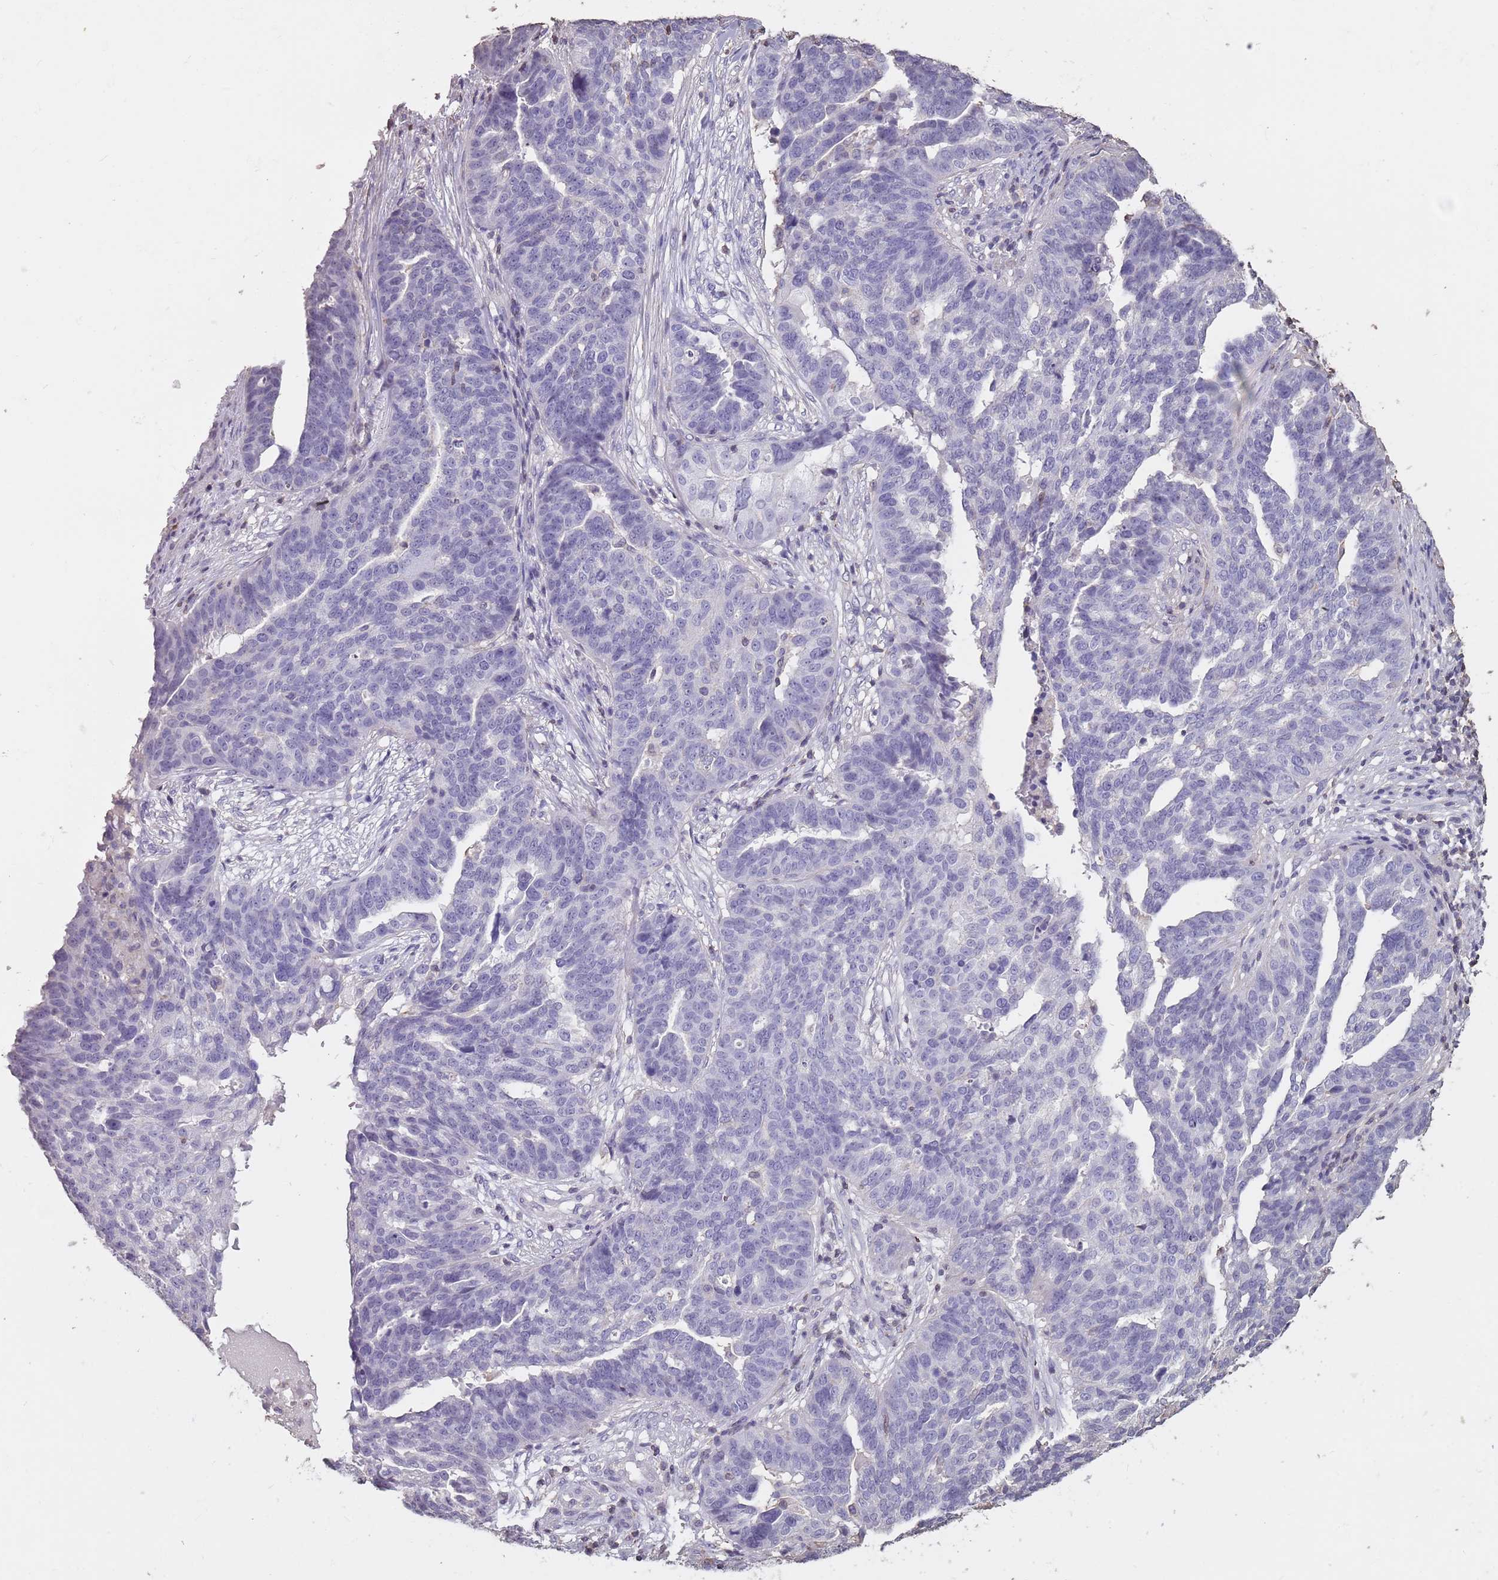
{"staining": {"intensity": "negative", "quantity": "none", "location": "none"}, "tissue": "ovarian cancer", "cell_type": "Tumor cells", "image_type": "cancer", "snomed": [{"axis": "morphology", "description": "Cystadenocarcinoma, serous, NOS"}, {"axis": "topography", "description": "Ovary"}], "caption": "Ovarian cancer (serous cystadenocarcinoma) stained for a protein using immunohistochemistry (IHC) displays no staining tumor cells.", "gene": "SUN5", "patient": {"sex": "female", "age": 59}}